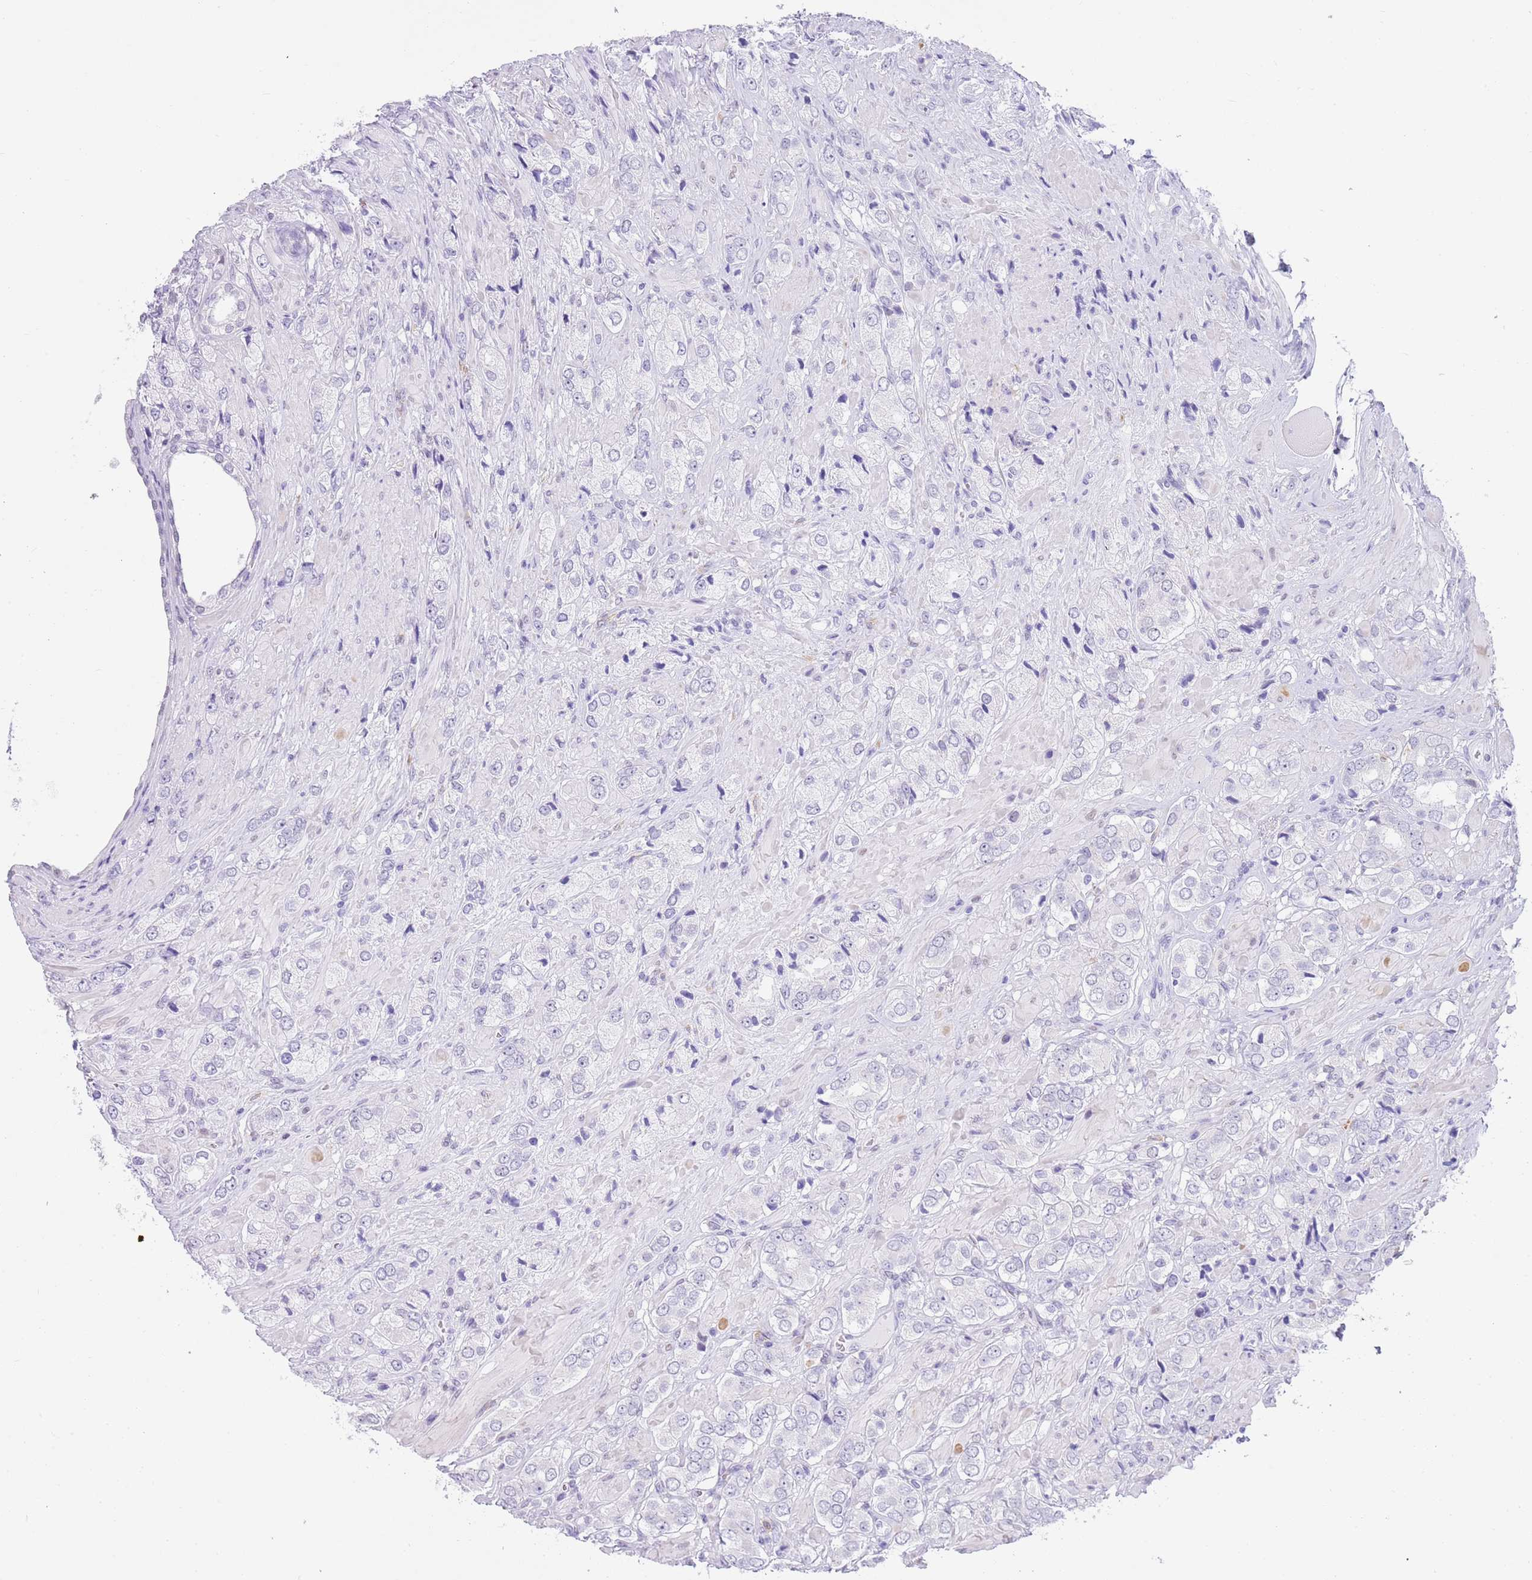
{"staining": {"intensity": "negative", "quantity": "none", "location": "none"}, "tissue": "prostate cancer", "cell_type": "Tumor cells", "image_type": "cancer", "snomed": [{"axis": "morphology", "description": "Adenocarcinoma, High grade"}, {"axis": "topography", "description": "Prostate and seminal vesicle, NOS"}], "caption": "A histopathology image of prostate cancer (high-grade adenocarcinoma) stained for a protein shows no brown staining in tumor cells.", "gene": "PPP1R17", "patient": {"sex": "male", "age": 64}}